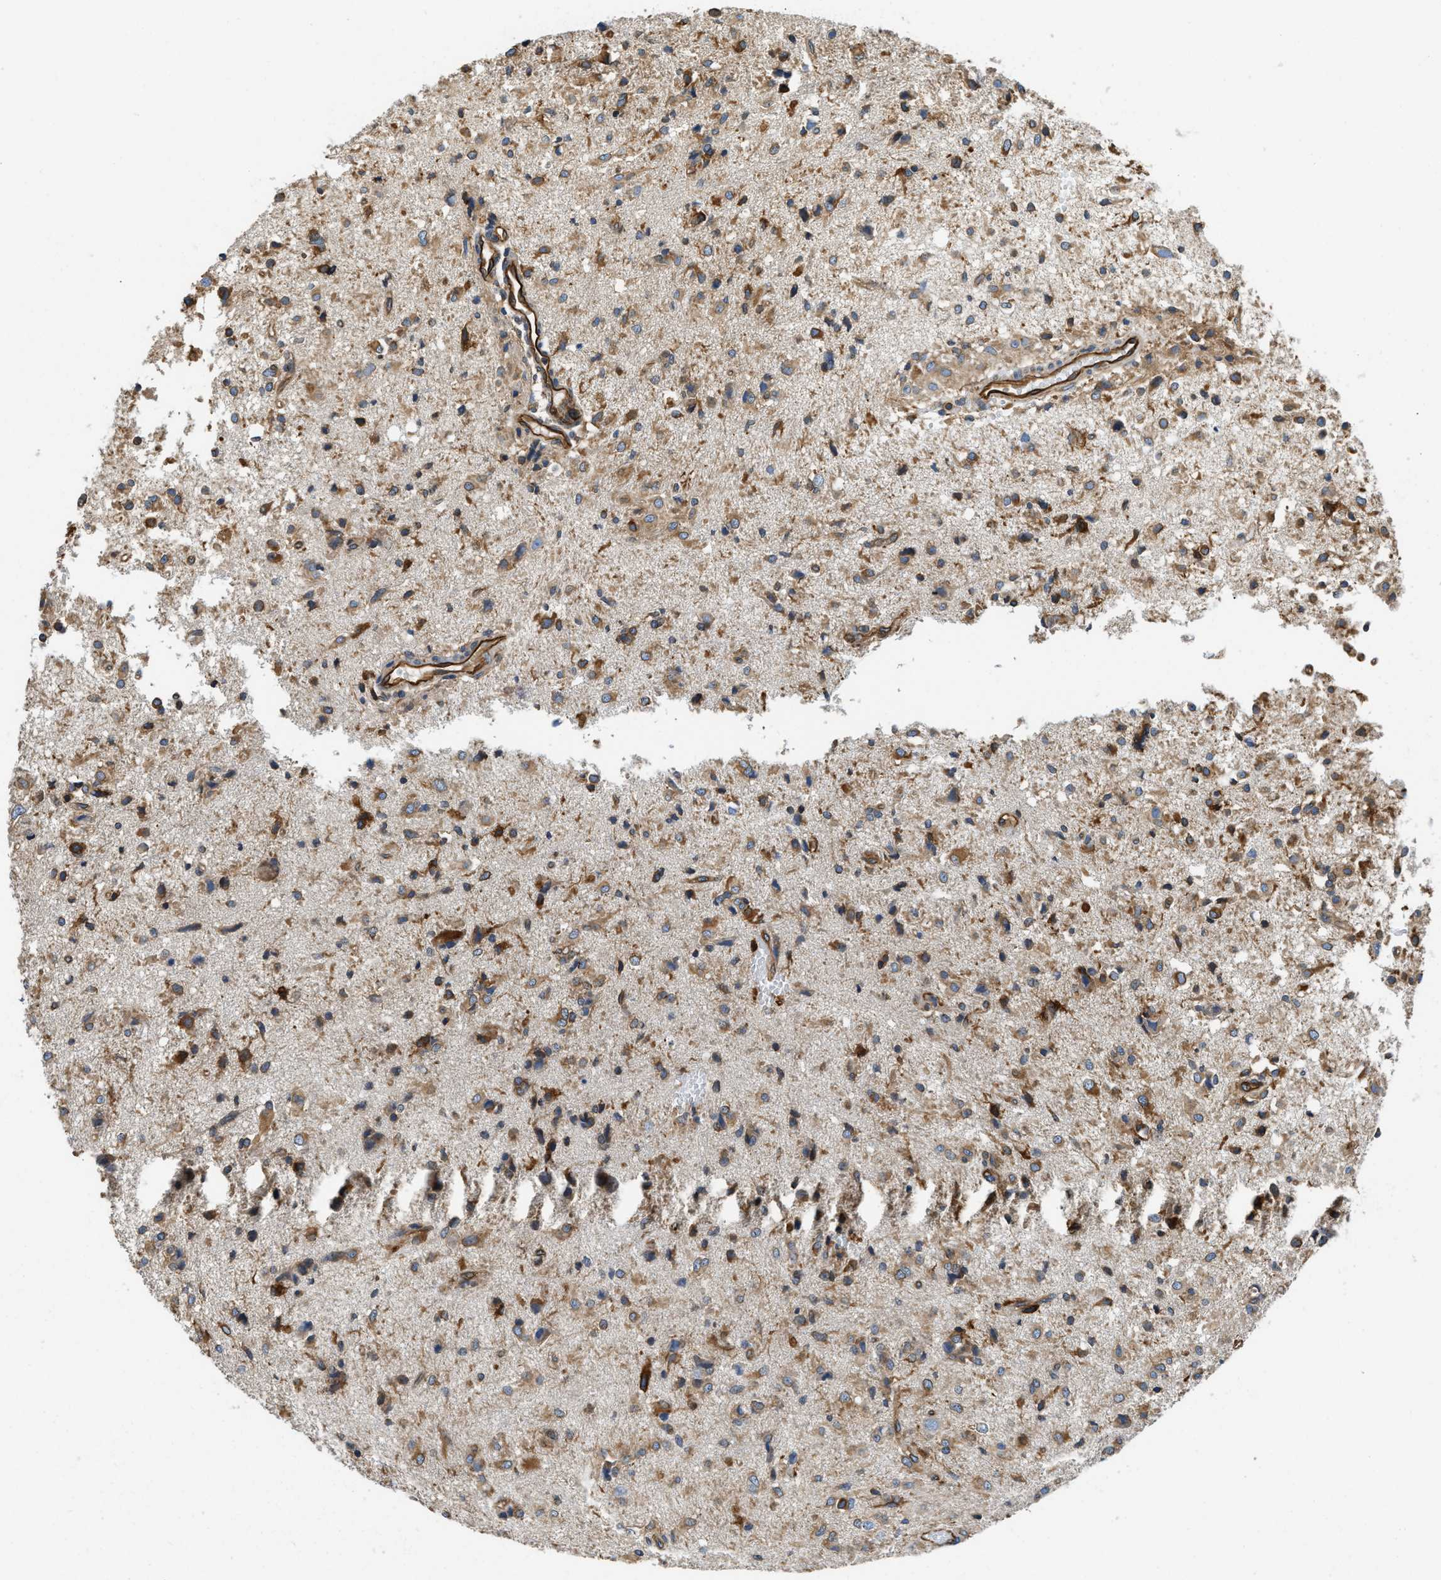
{"staining": {"intensity": "moderate", "quantity": ">75%", "location": "cytoplasmic/membranous"}, "tissue": "glioma", "cell_type": "Tumor cells", "image_type": "cancer", "snomed": [{"axis": "morphology", "description": "Glioma, malignant, High grade"}, {"axis": "topography", "description": "Brain"}], "caption": "Tumor cells show moderate cytoplasmic/membranous positivity in approximately >75% of cells in high-grade glioma (malignant).", "gene": "HSD17B12", "patient": {"sex": "female", "age": 59}}